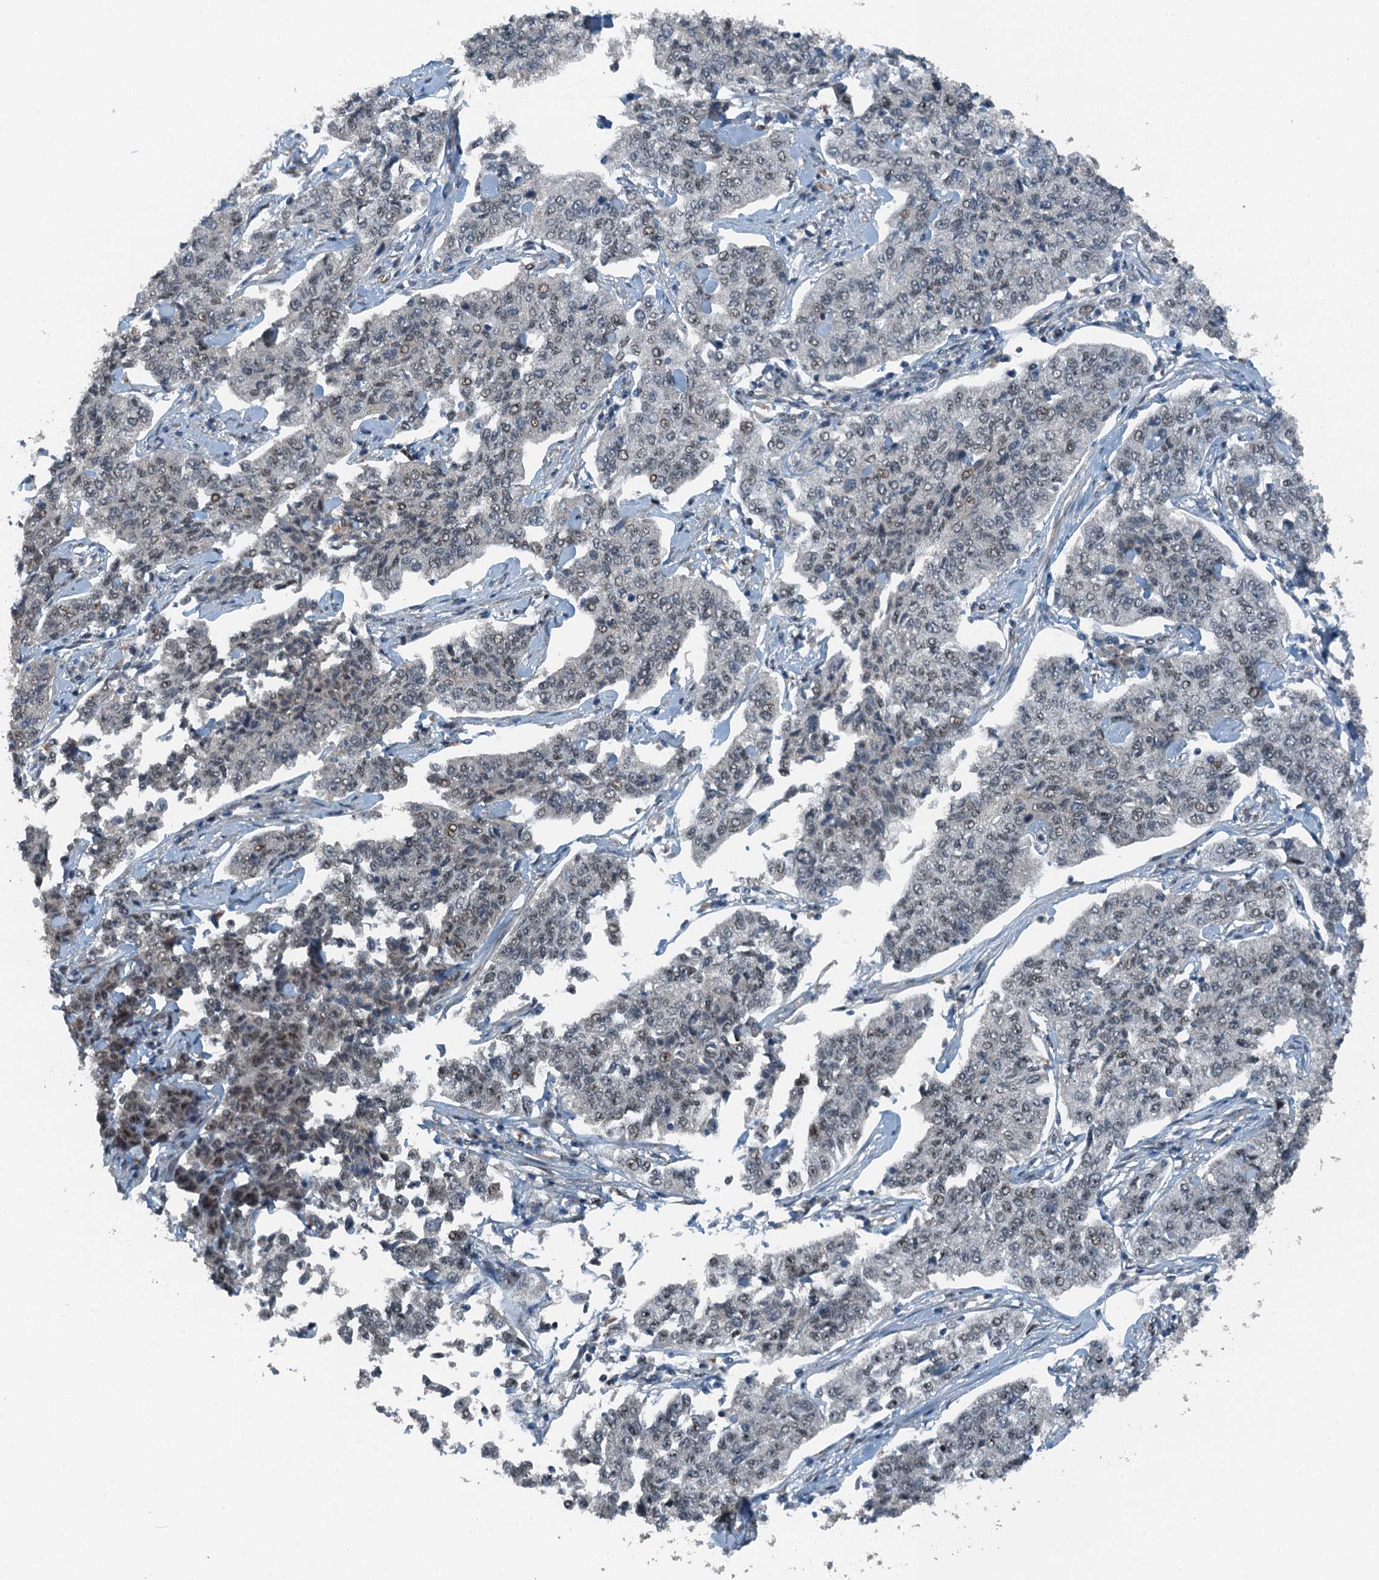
{"staining": {"intensity": "negative", "quantity": "none", "location": "none"}, "tissue": "cervical cancer", "cell_type": "Tumor cells", "image_type": "cancer", "snomed": [{"axis": "morphology", "description": "Squamous cell carcinoma, NOS"}, {"axis": "topography", "description": "Cervix"}], "caption": "Cervical cancer (squamous cell carcinoma) stained for a protein using immunohistochemistry reveals no staining tumor cells.", "gene": "BMERB1", "patient": {"sex": "female", "age": 35}}